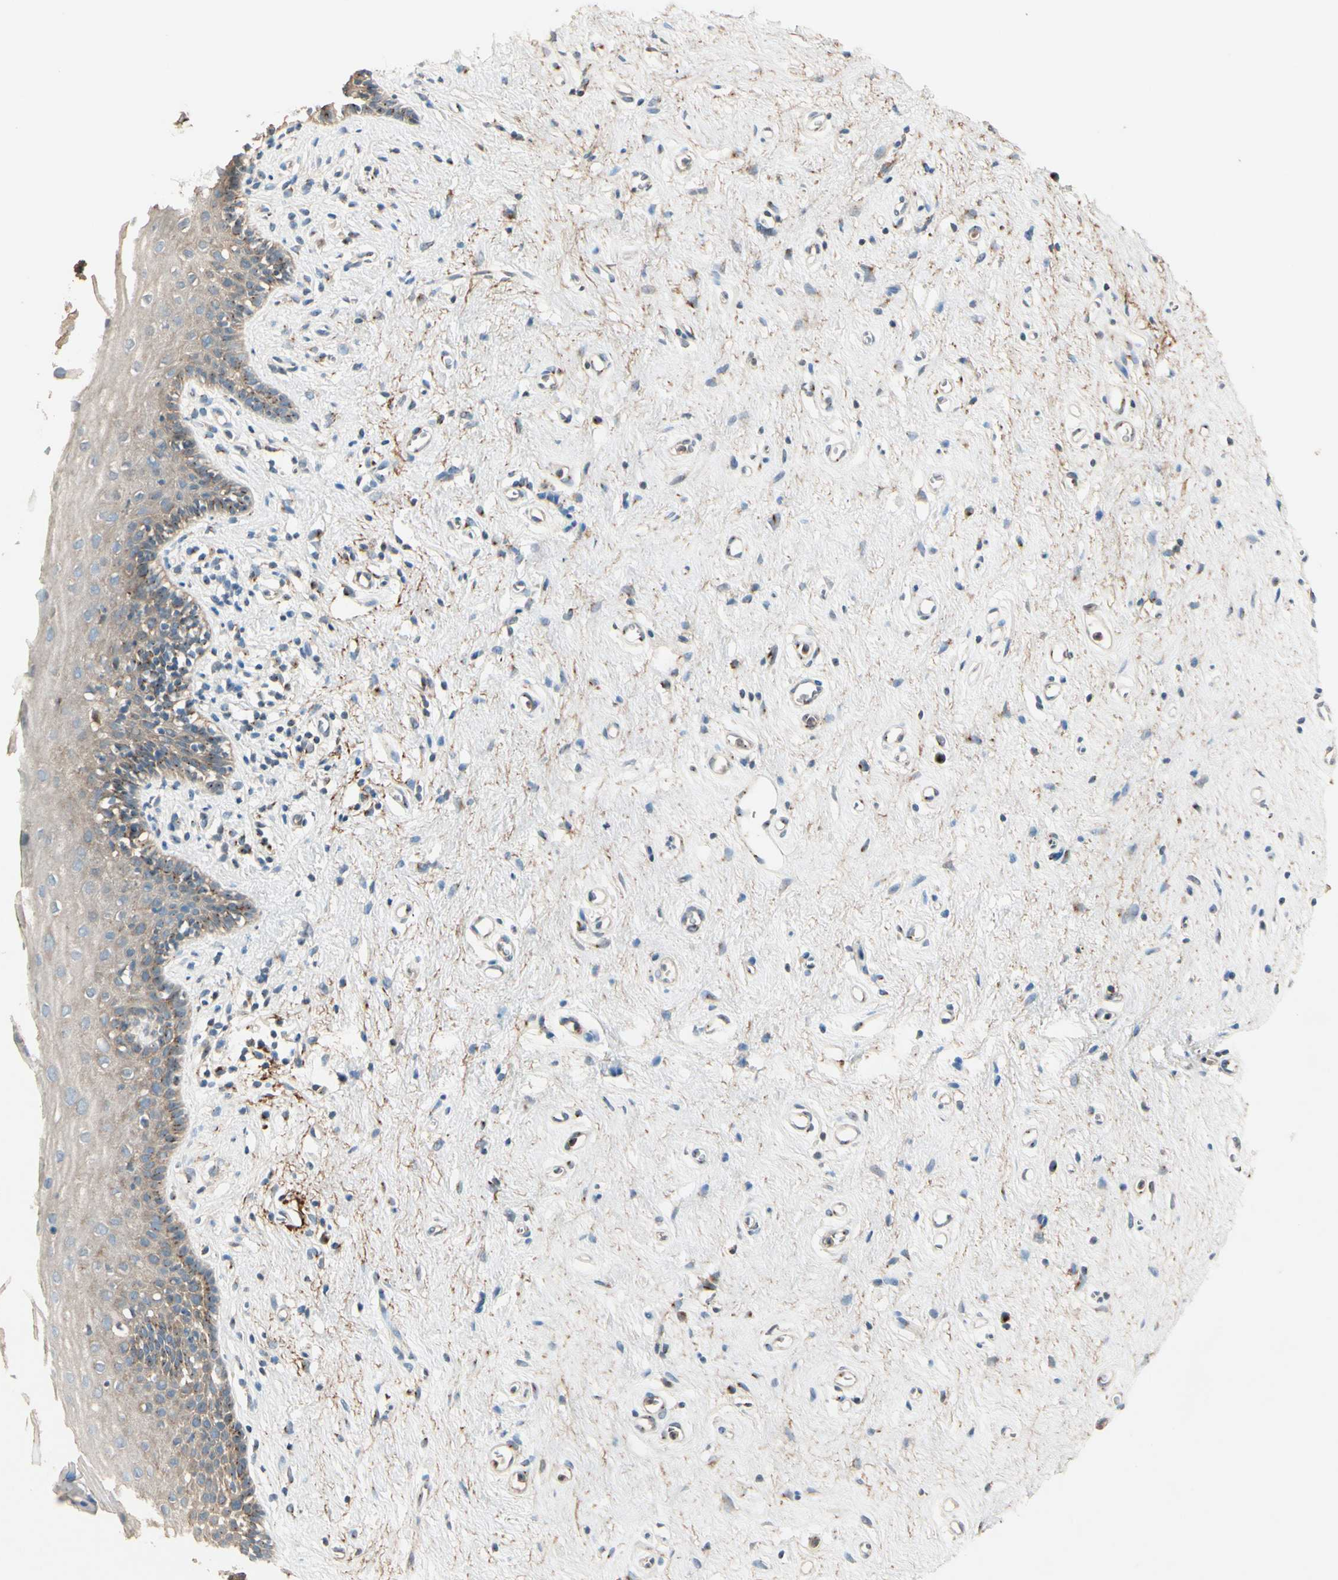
{"staining": {"intensity": "moderate", "quantity": "25%-75%", "location": "cytoplasmic/membranous"}, "tissue": "vagina", "cell_type": "Squamous epithelial cells", "image_type": "normal", "snomed": [{"axis": "morphology", "description": "Normal tissue, NOS"}, {"axis": "topography", "description": "Vagina"}], "caption": "This is a histology image of immunohistochemistry staining of benign vagina, which shows moderate staining in the cytoplasmic/membranous of squamous epithelial cells.", "gene": "AKAP9", "patient": {"sex": "female", "age": 44}}